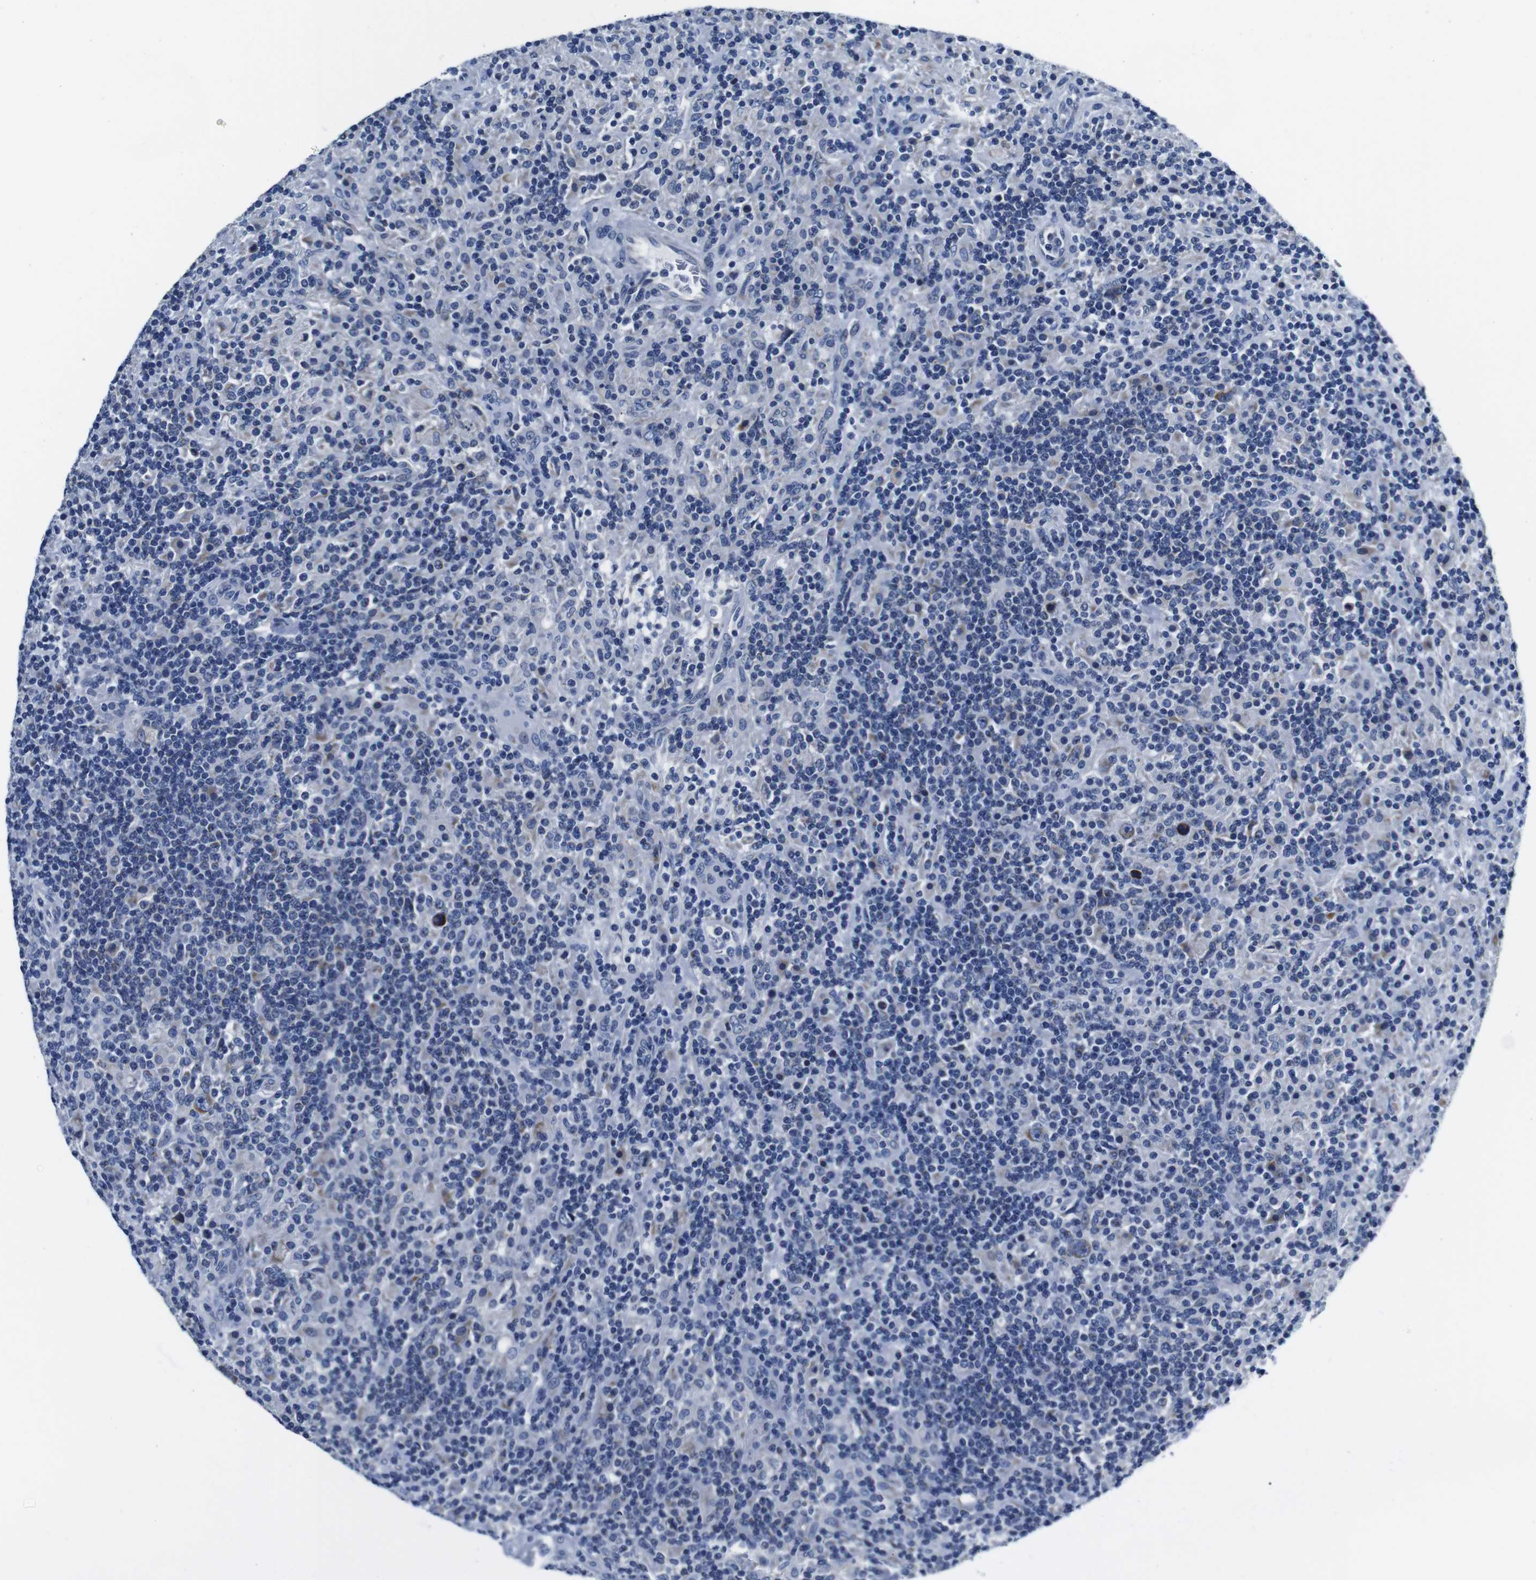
{"staining": {"intensity": "weak", "quantity": ">75%", "location": "cytoplasmic/membranous"}, "tissue": "lymphoma", "cell_type": "Tumor cells", "image_type": "cancer", "snomed": [{"axis": "morphology", "description": "Hodgkin's disease, NOS"}, {"axis": "topography", "description": "Lymph node"}], "caption": "Hodgkin's disease stained with a brown dye displays weak cytoplasmic/membranous positive staining in about >75% of tumor cells.", "gene": "SNX19", "patient": {"sex": "male", "age": 70}}